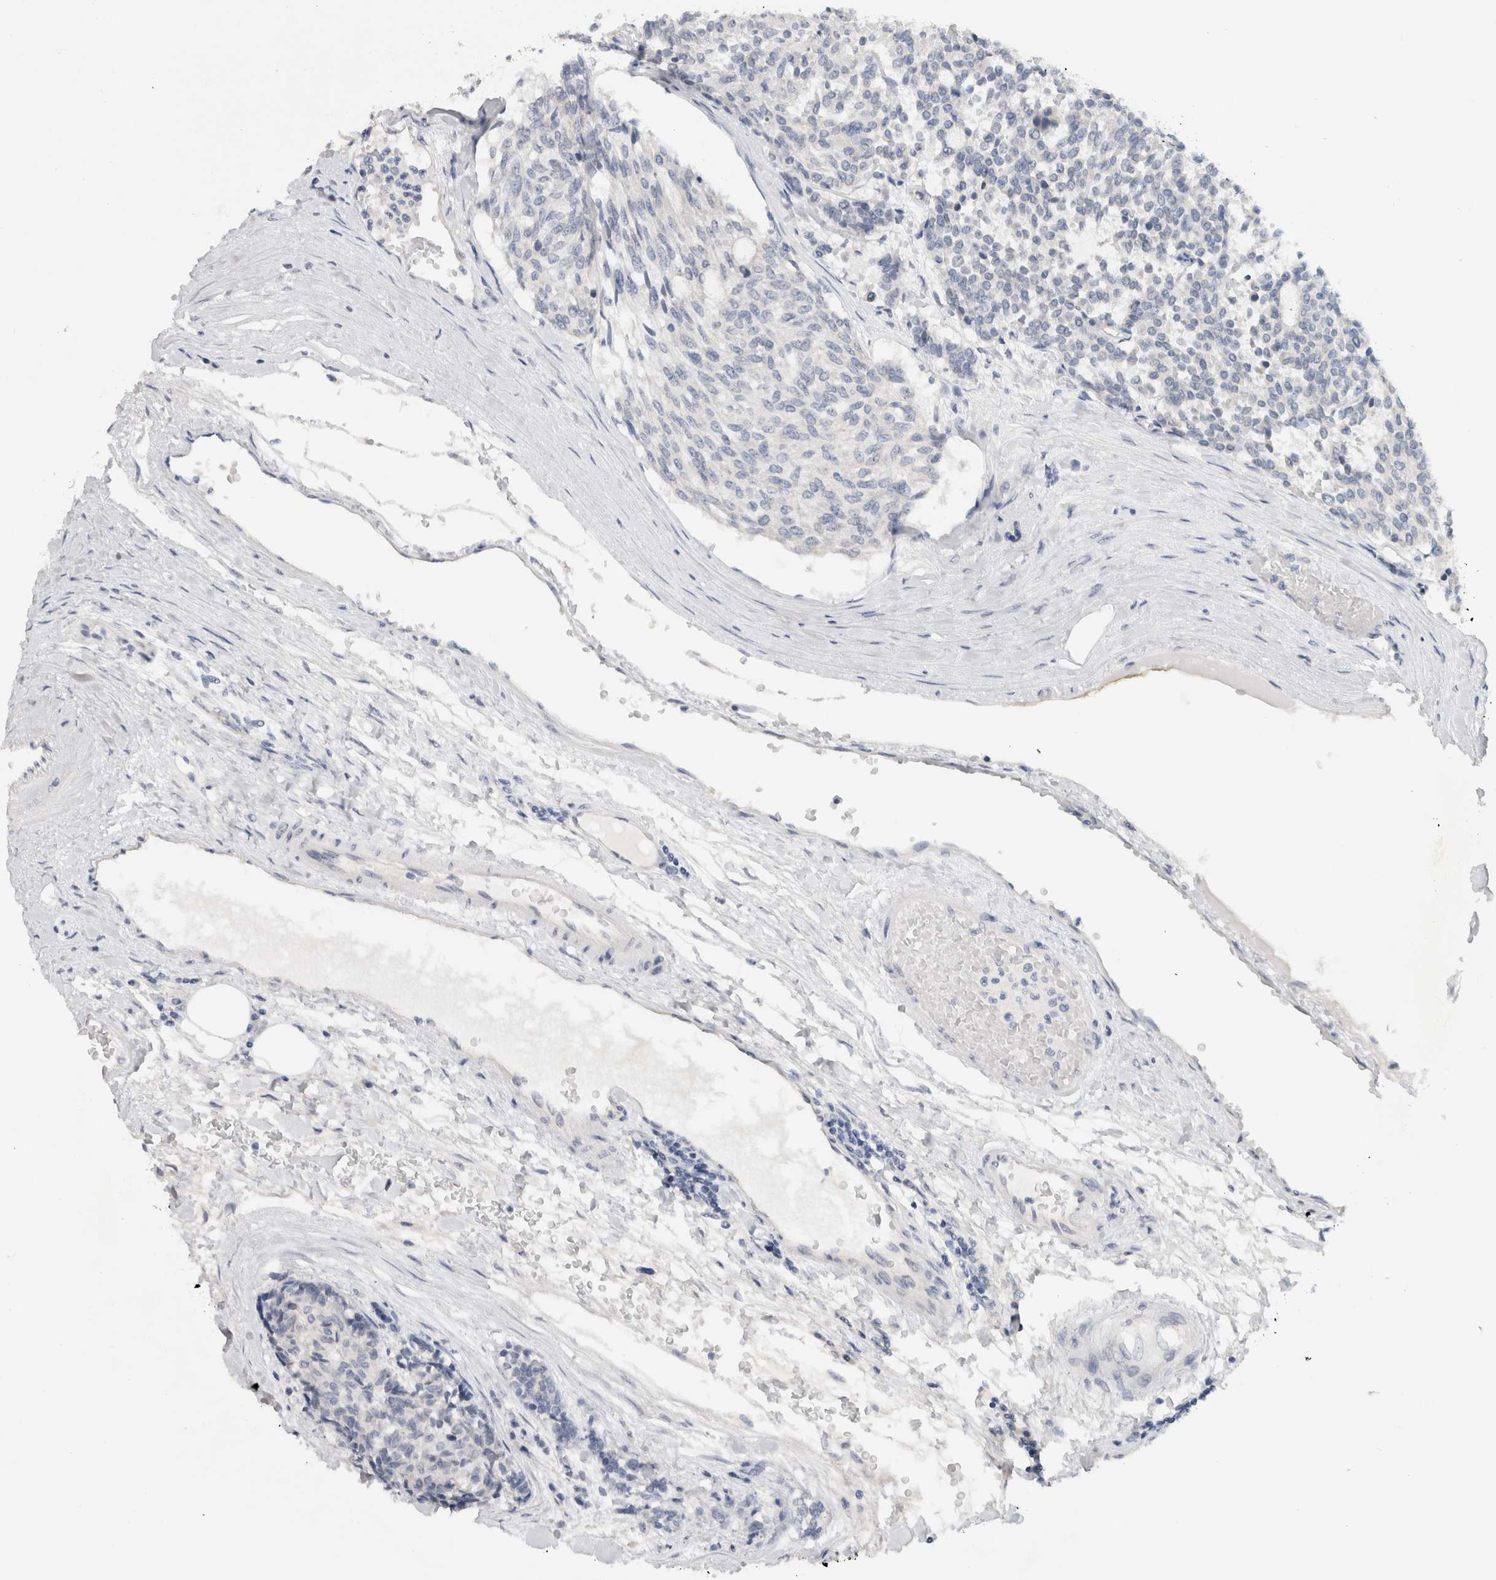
{"staining": {"intensity": "negative", "quantity": "none", "location": "none"}, "tissue": "carcinoid", "cell_type": "Tumor cells", "image_type": "cancer", "snomed": [{"axis": "morphology", "description": "Carcinoid, malignant, NOS"}, {"axis": "topography", "description": "Pancreas"}], "caption": "The histopathology image reveals no significant positivity in tumor cells of malignant carcinoid.", "gene": "TONSL", "patient": {"sex": "female", "age": 54}}